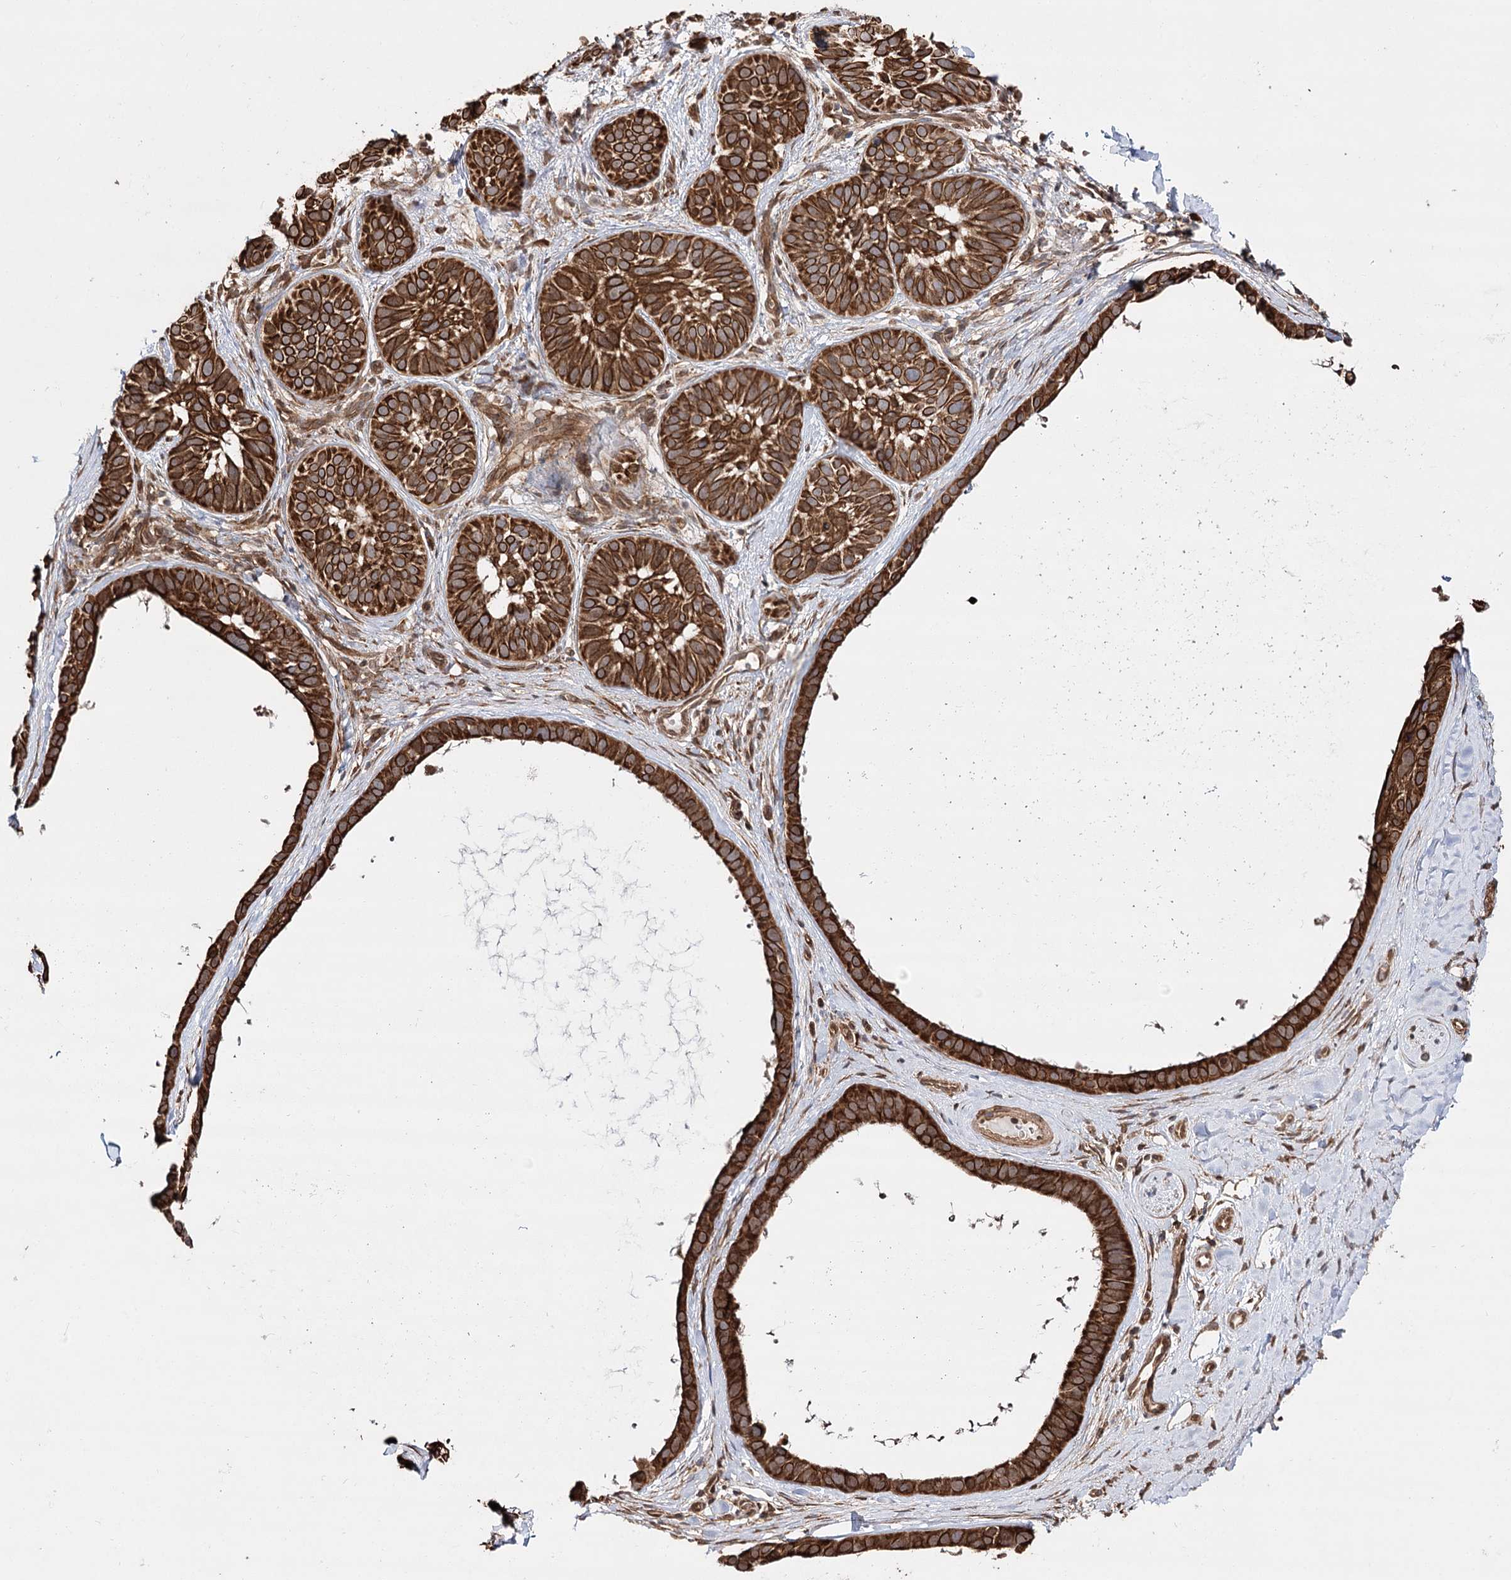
{"staining": {"intensity": "strong", "quantity": ">75%", "location": "cytoplasmic/membranous"}, "tissue": "skin cancer", "cell_type": "Tumor cells", "image_type": "cancer", "snomed": [{"axis": "morphology", "description": "Basal cell carcinoma"}, {"axis": "topography", "description": "Skin"}], "caption": "Strong cytoplasmic/membranous protein expression is identified in approximately >75% of tumor cells in skin cancer. (Stains: DAB (3,3'-diaminobenzidine) in brown, nuclei in blue, Microscopy: brightfield microscopy at high magnification).", "gene": "DNAJB14", "patient": {"sex": "male", "age": 62}}